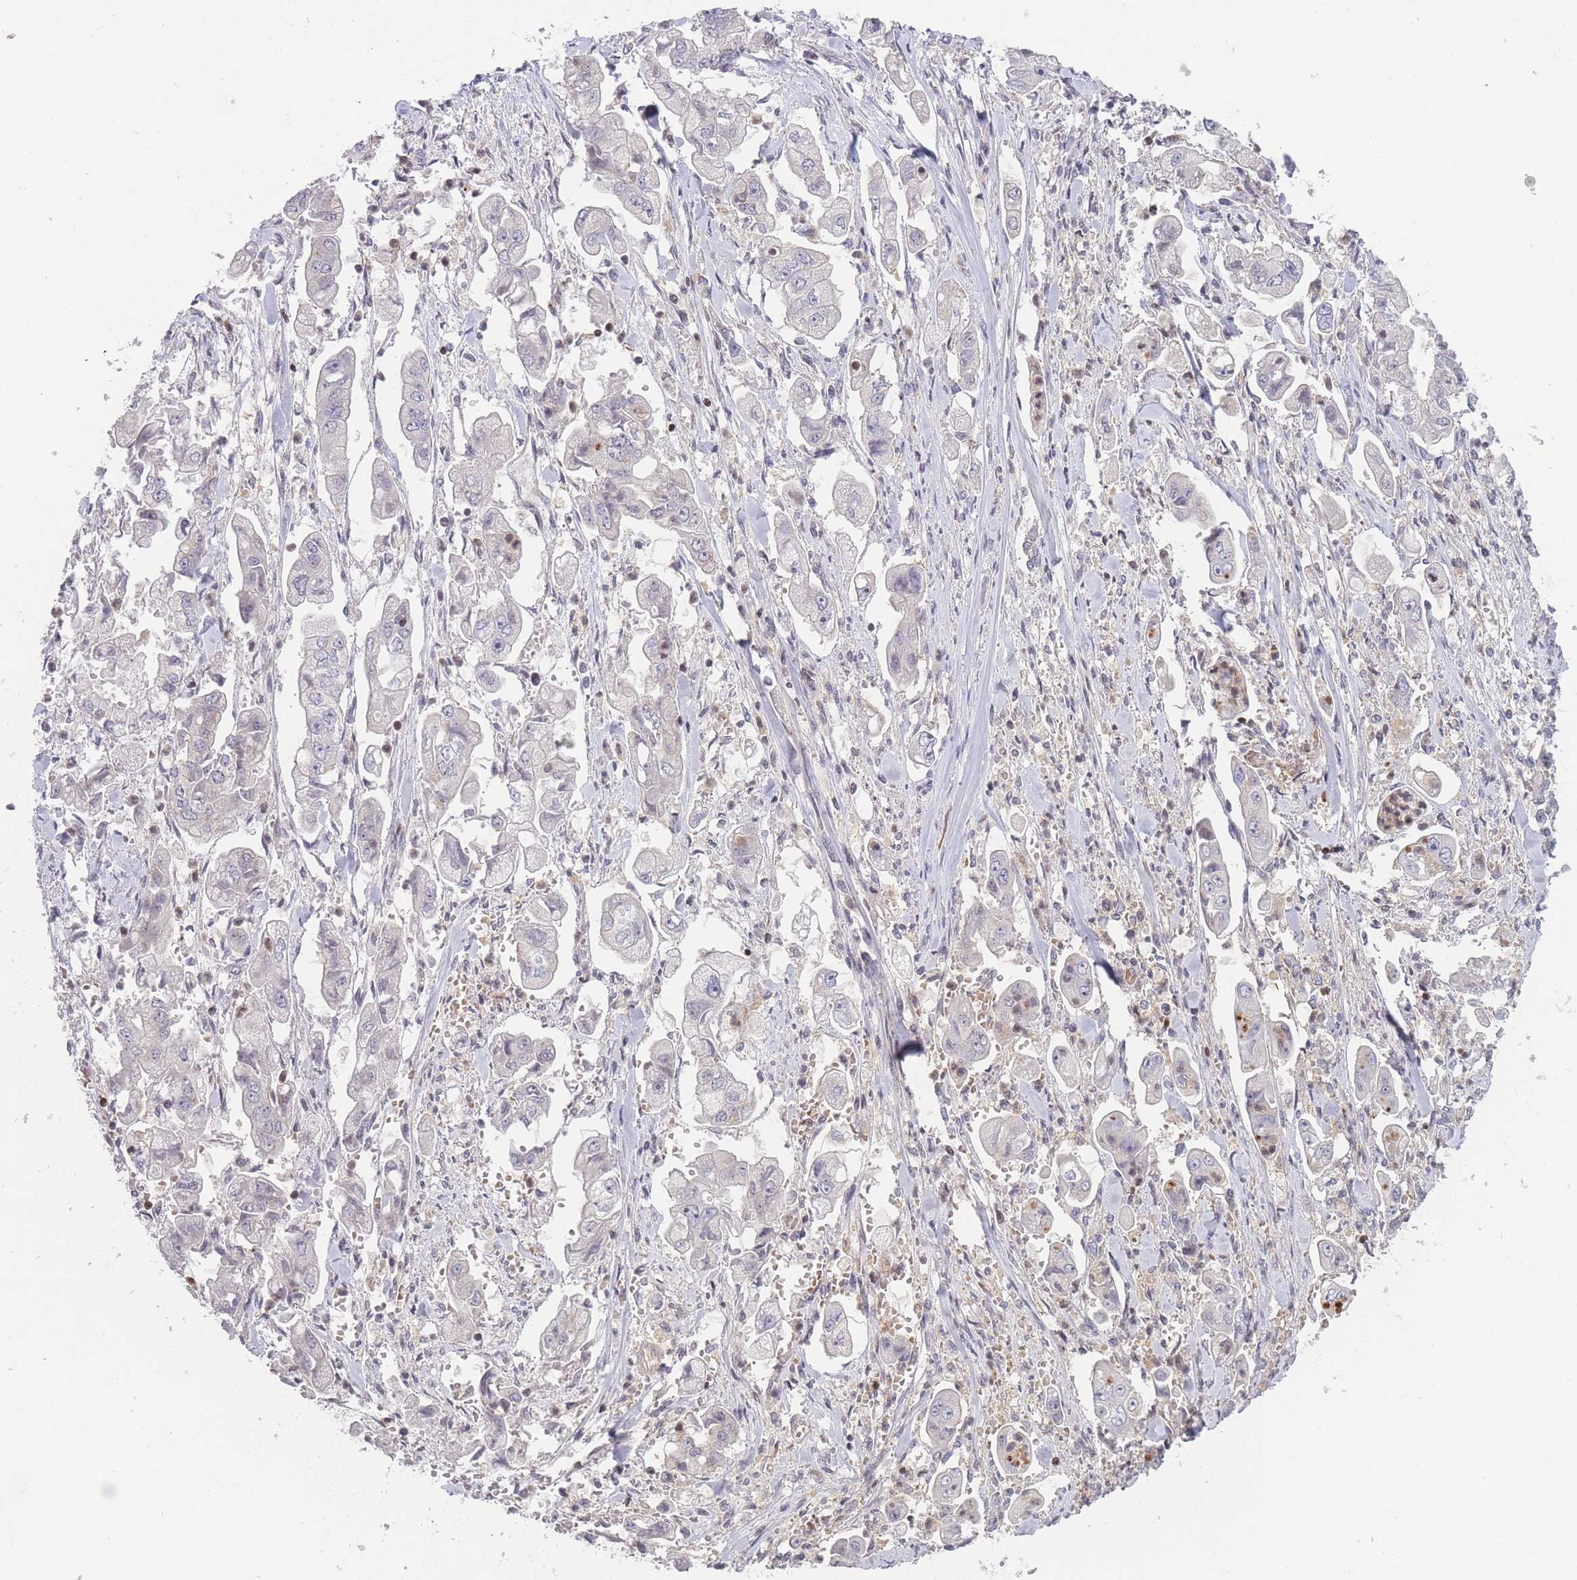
{"staining": {"intensity": "weak", "quantity": "<25%", "location": "cytoplasmic/membranous"}, "tissue": "stomach cancer", "cell_type": "Tumor cells", "image_type": "cancer", "snomed": [{"axis": "morphology", "description": "Adenocarcinoma, NOS"}, {"axis": "topography", "description": "Stomach"}], "caption": "DAB (3,3'-diaminobenzidine) immunohistochemical staining of adenocarcinoma (stomach) demonstrates no significant staining in tumor cells.", "gene": "SLC35F5", "patient": {"sex": "male", "age": 62}}